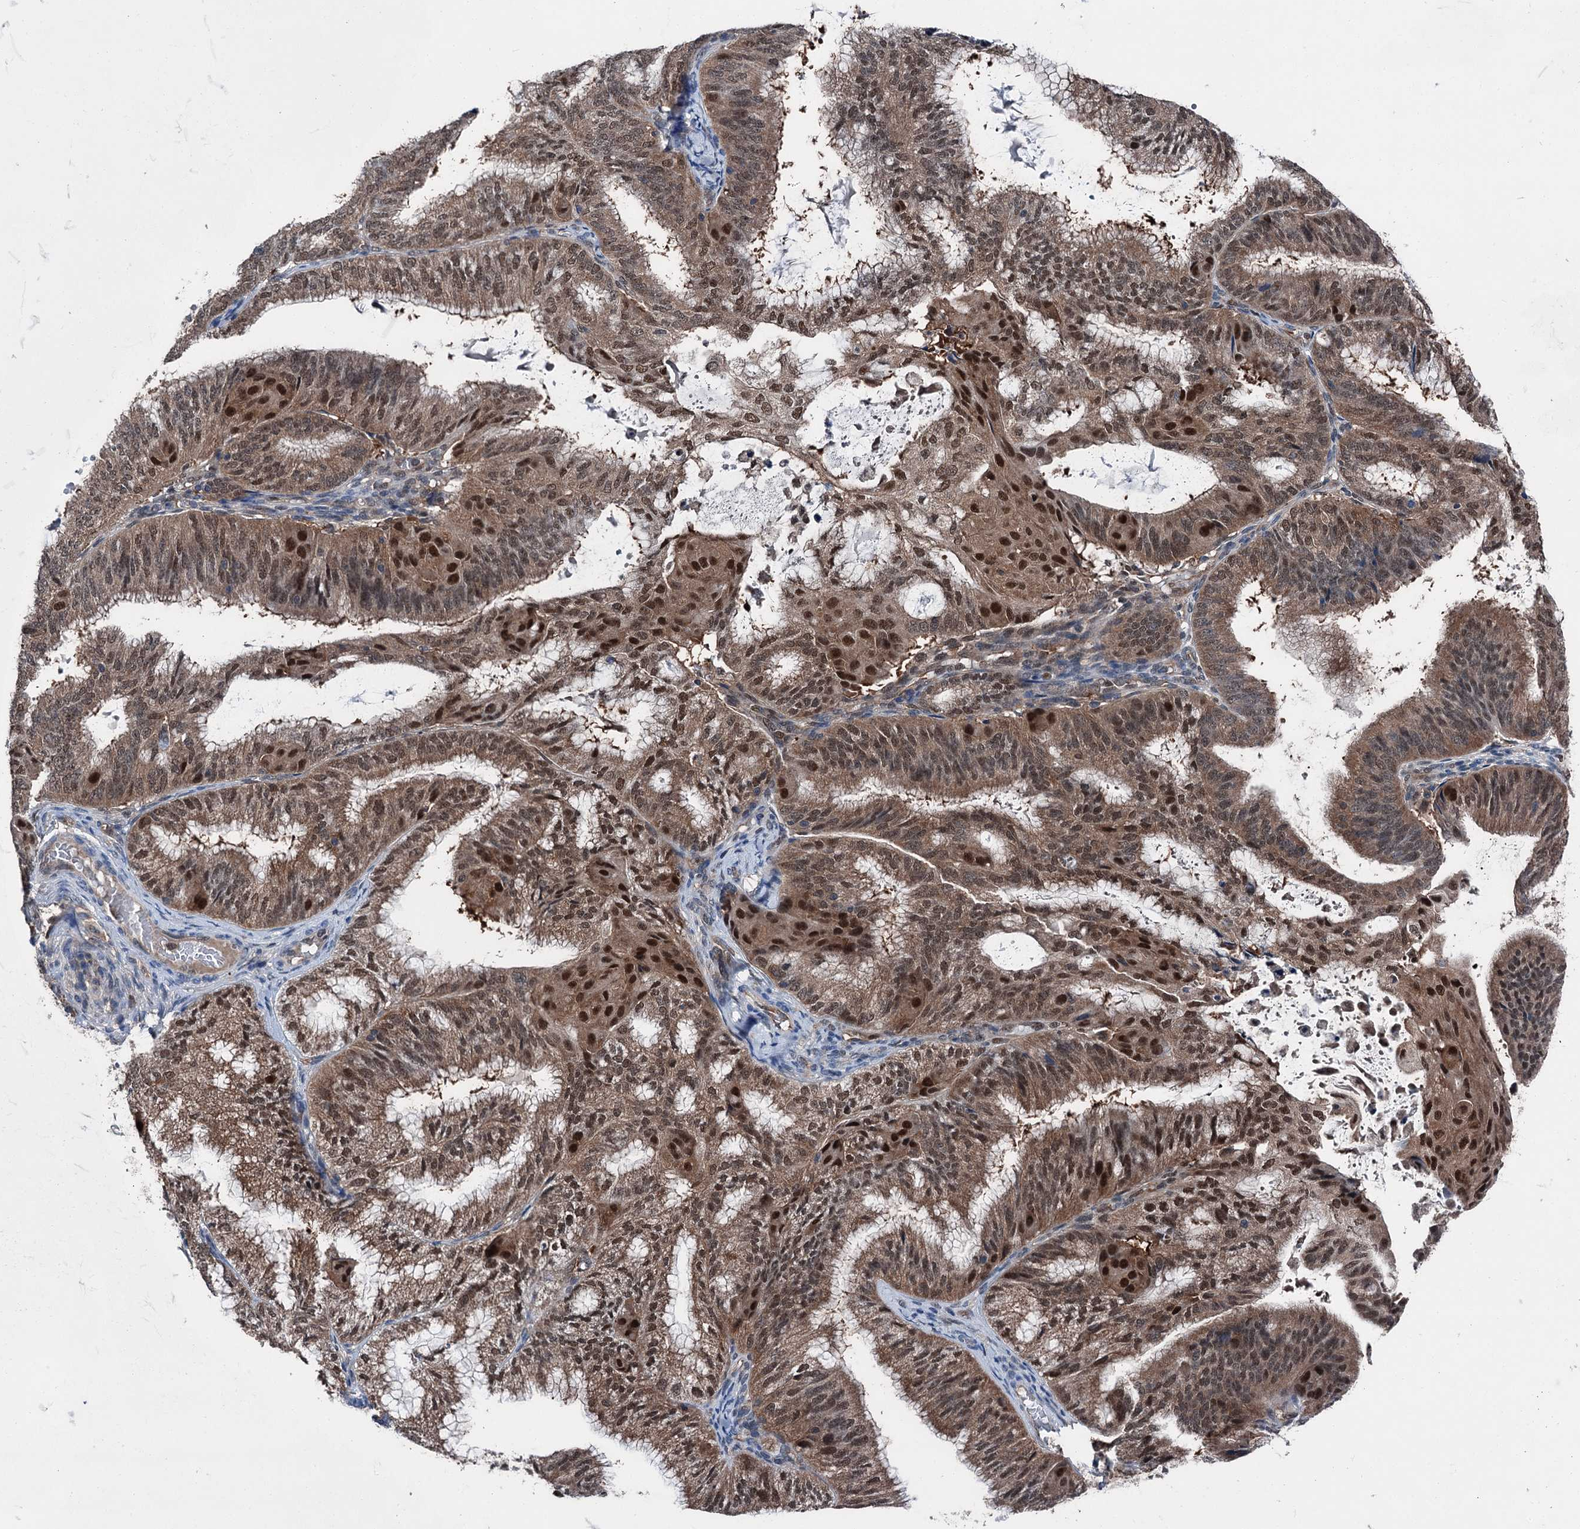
{"staining": {"intensity": "moderate", "quantity": ">75%", "location": "cytoplasmic/membranous,nuclear"}, "tissue": "endometrial cancer", "cell_type": "Tumor cells", "image_type": "cancer", "snomed": [{"axis": "morphology", "description": "Adenocarcinoma, NOS"}, {"axis": "topography", "description": "Endometrium"}], "caption": "Immunohistochemistry (IHC) histopathology image of neoplastic tissue: human endometrial cancer stained using IHC shows medium levels of moderate protein expression localized specifically in the cytoplasmic/membranous and nuclear of tumor cells, appearing as a cytoplasmic/membranous and nuclear brown color.", "gene": "PSMD13", "patient": {"sex": "female", "age": 49}}